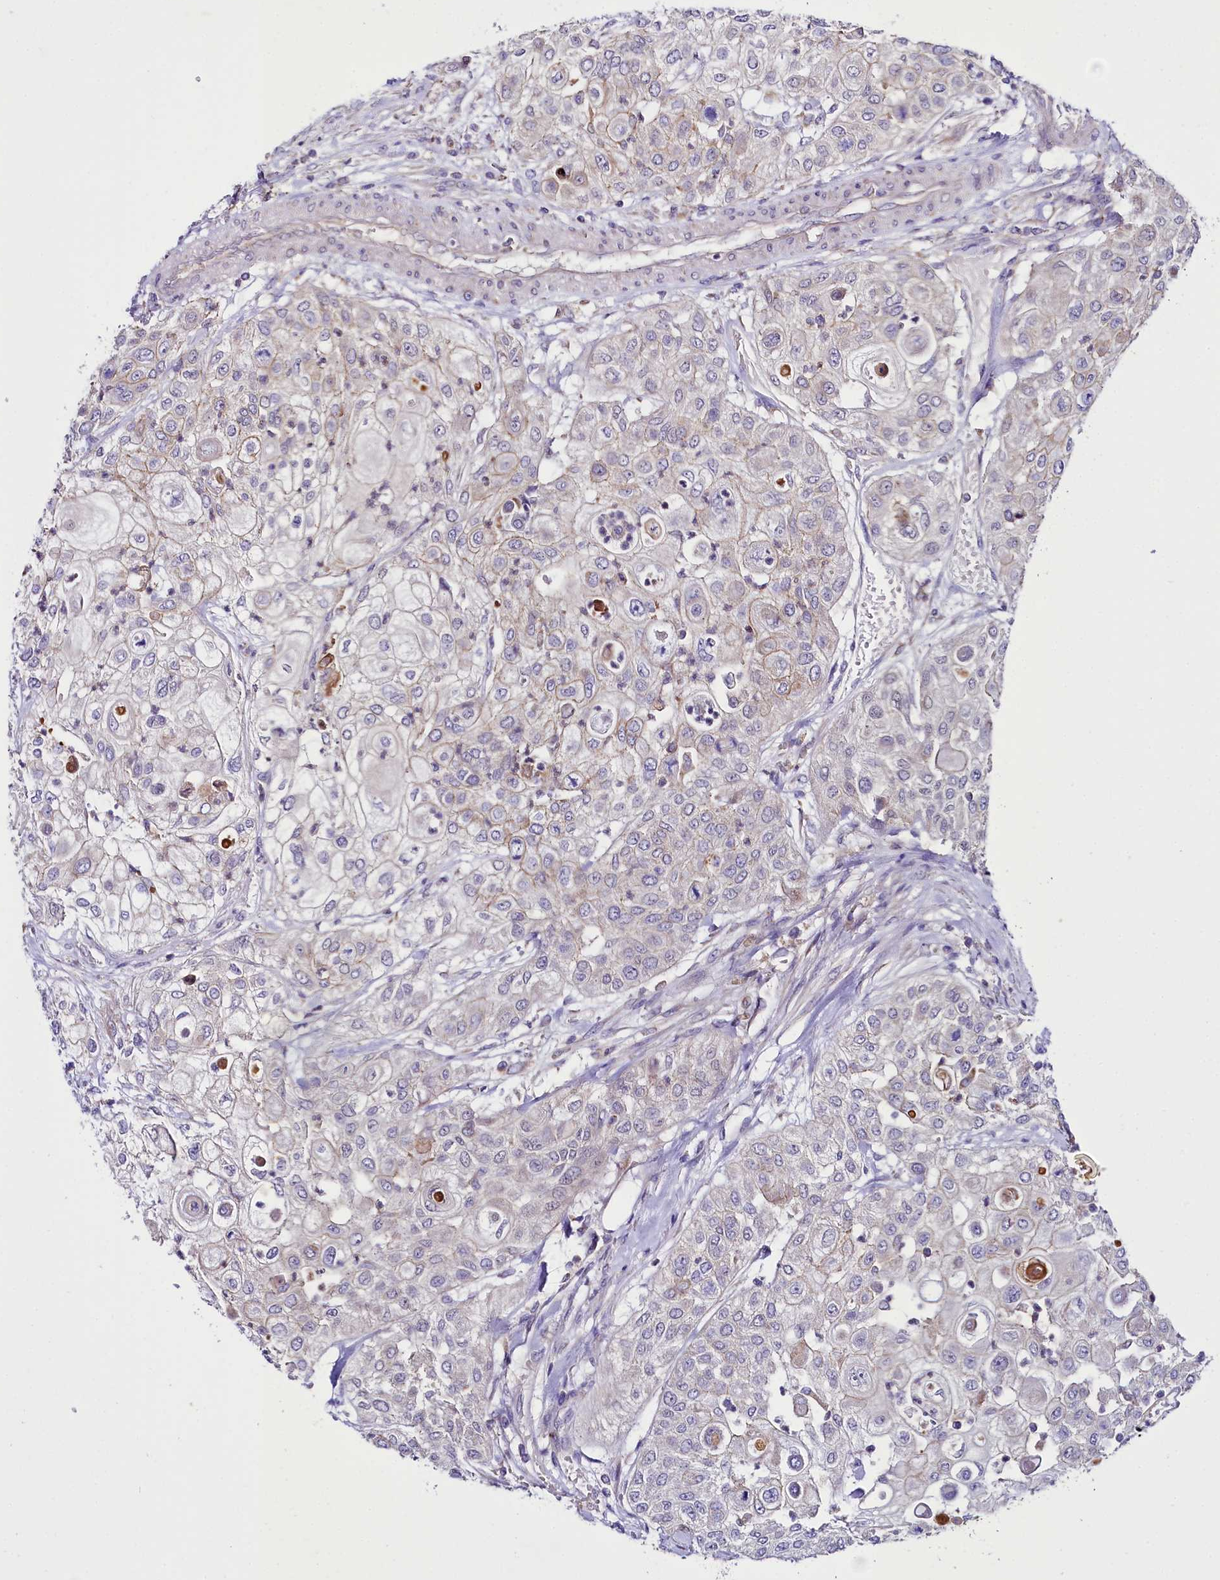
{"staining": {"intensity": "negative", "quantity": "none", "location": "none"}, "tissue": "urothelial cancer", "cell_type": "Tumor cells", "image_type": "cancer", "snomed": [{"axis": "morphology", "description": "Urothelial carcinoma, High grade"}, {"axis": "topography", "description": "Urinary bladder"}], "caption": "IHC photomicrograph of urothelial carcinoma (high-grade) stained for a protein (brown), which displays no positivity in tumor cells.", "gene": "SACM1L", "patient": {"sex": "female", "age": 79}}